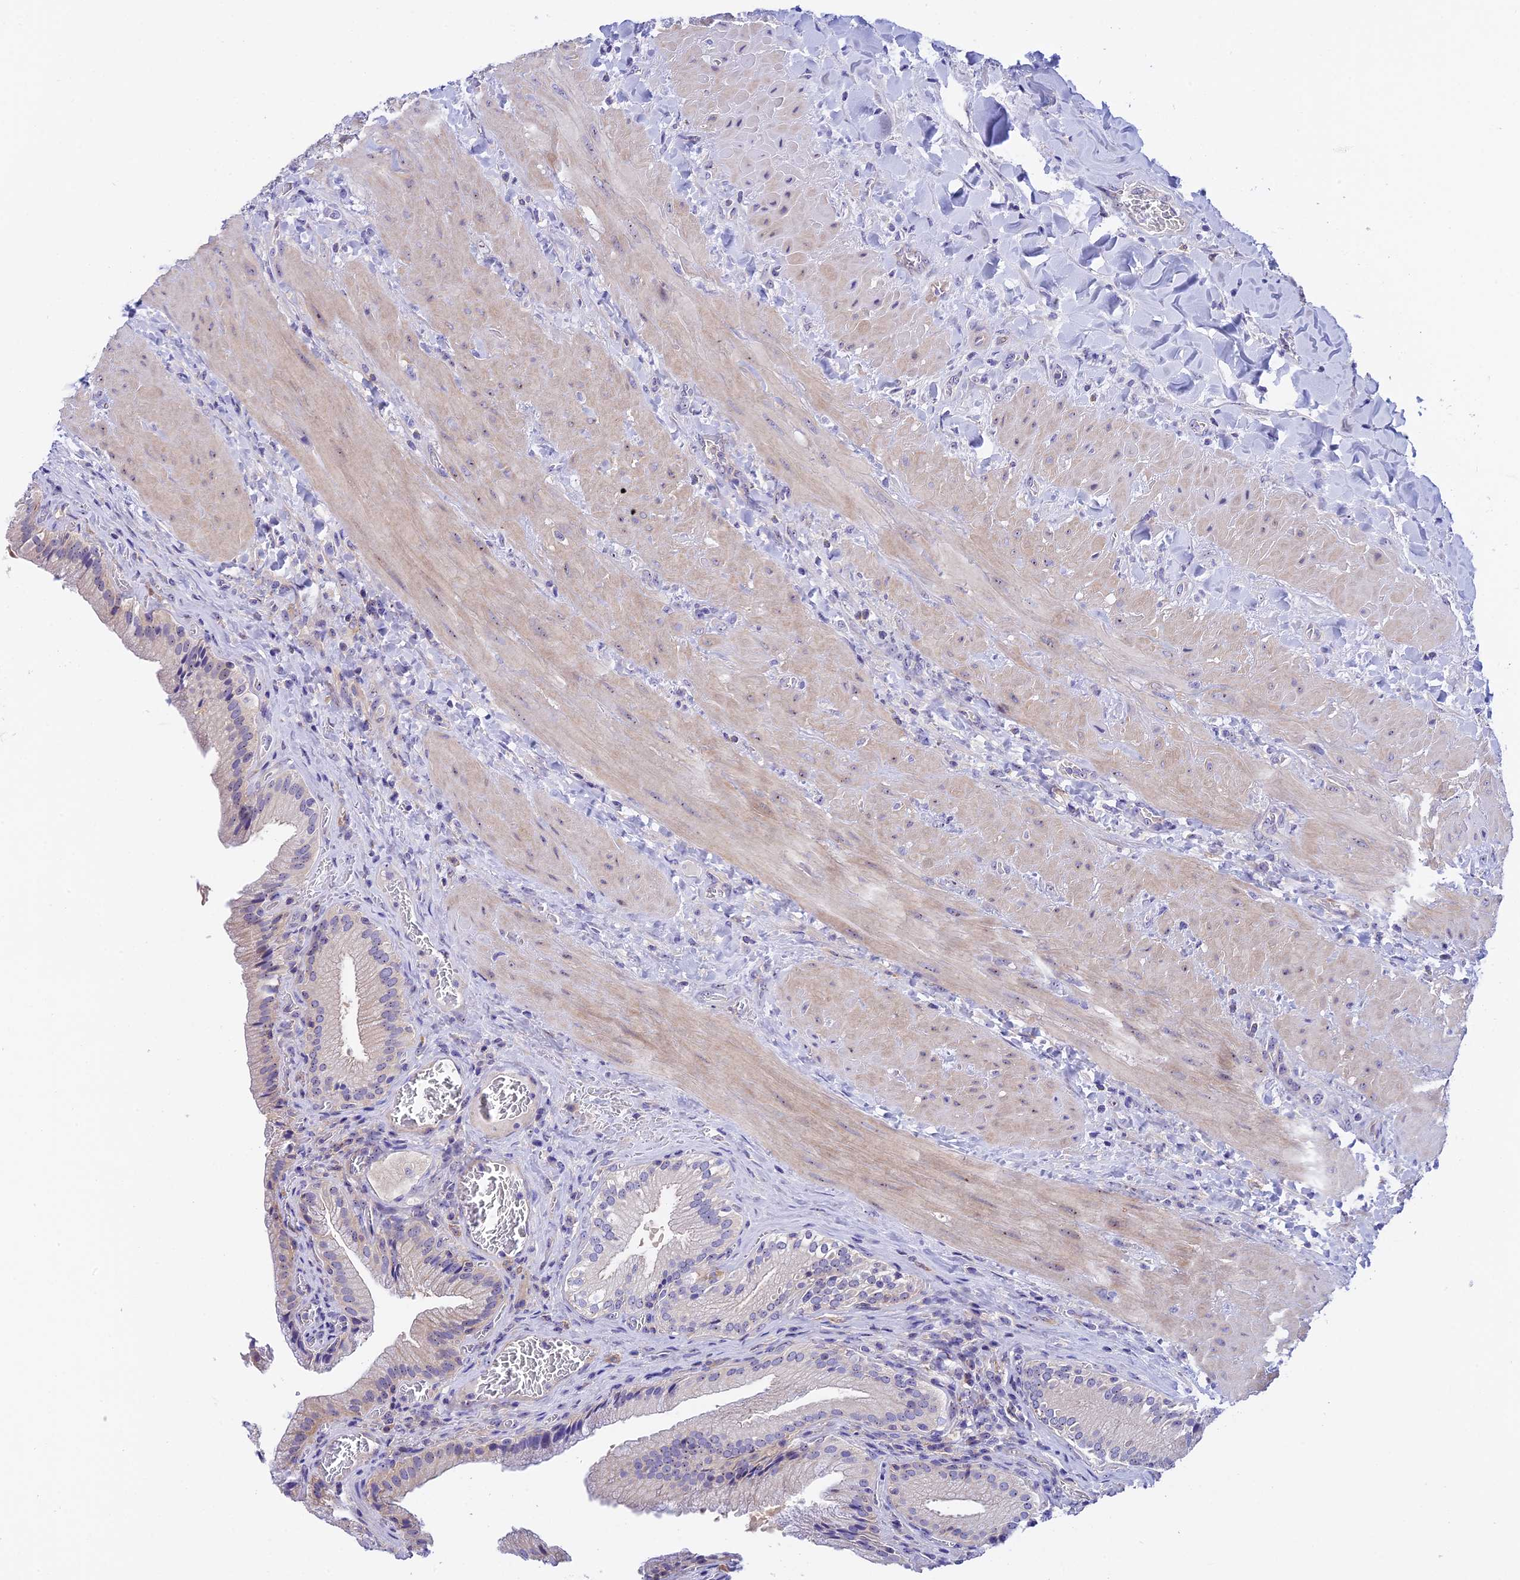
{"staining": {"intensity": "moderate", "quantity": "<25%", "location": "cytoplasmic/membranous"}, "tissue": "gallbladder", "cell_type": "Glandular cells", "image_type": "normal", "snomed": [{"axis": "morphology", "description": "Normal tissue, NOS"}, {"axis": "topography", "description": "Gallbladder"}], "caption": "Unremarkable gallbladder shows moderate cytoplasmic/membranous staining in approximately <25% of glandular cells, visualized by immunohistochemistry. (brown staining indicates protein expression, while blue staining denotes nuclei).", "gene": "DUSP29", "patient": {"sex": "male", "age": 24}}